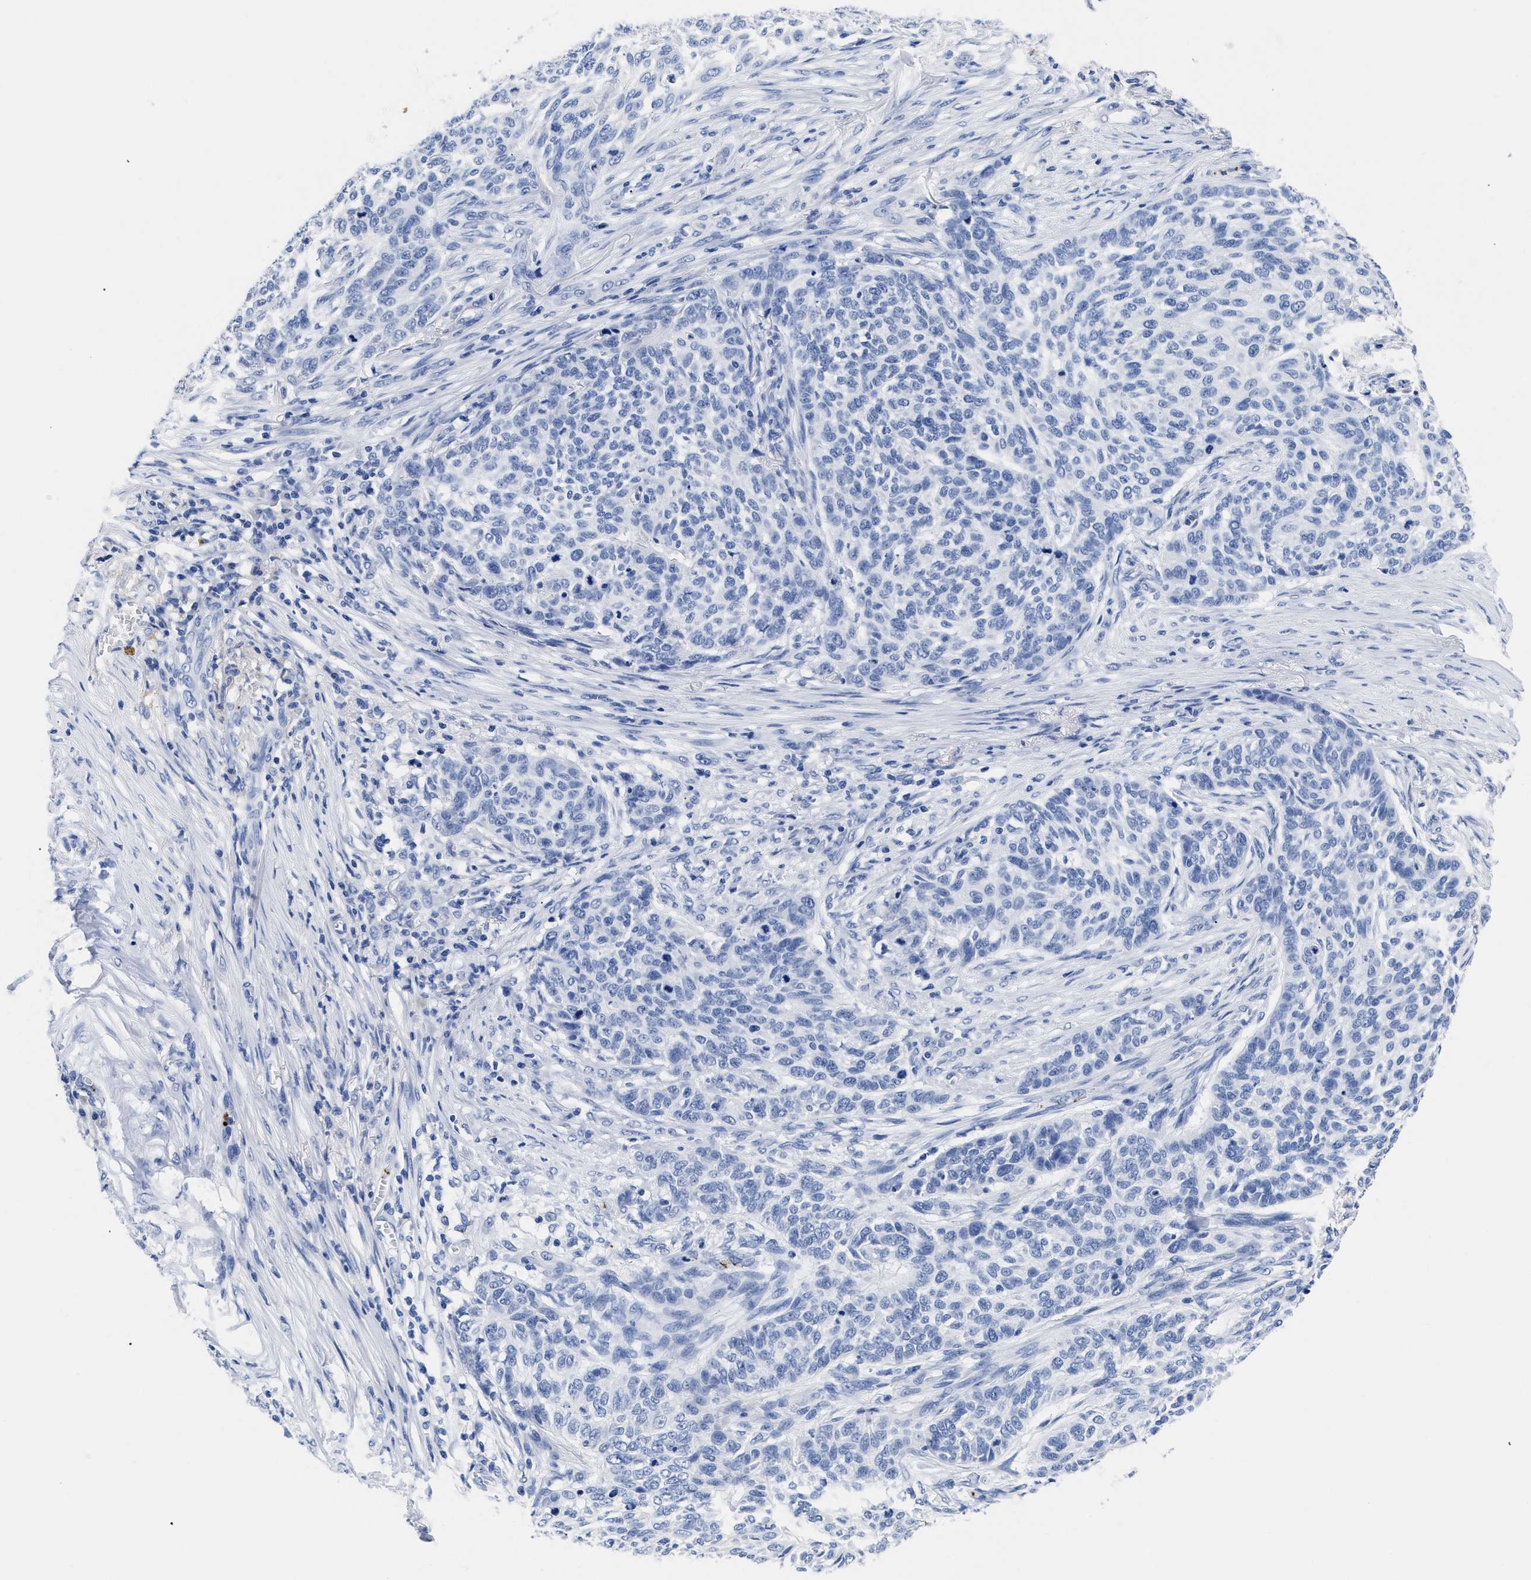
{"staining": {"intensity": "negative", "quantity": "none", "location": "none"}, "tissue": "skin cancer", "cell_type": "Tumor cells", "image_type": "cancer", "snomed": [{"axis": "morphology", "description": "Basal cell carcinoma"}, {"axis": "topography", "description": "Skin"}], "caption": "The immunohistochemistry image has no significant positivity in tumor cells of skin cancer (basal cell carcinoma) tissue.", "gene": "TREML1", "patient": {"sex": "male", "age": 85}}